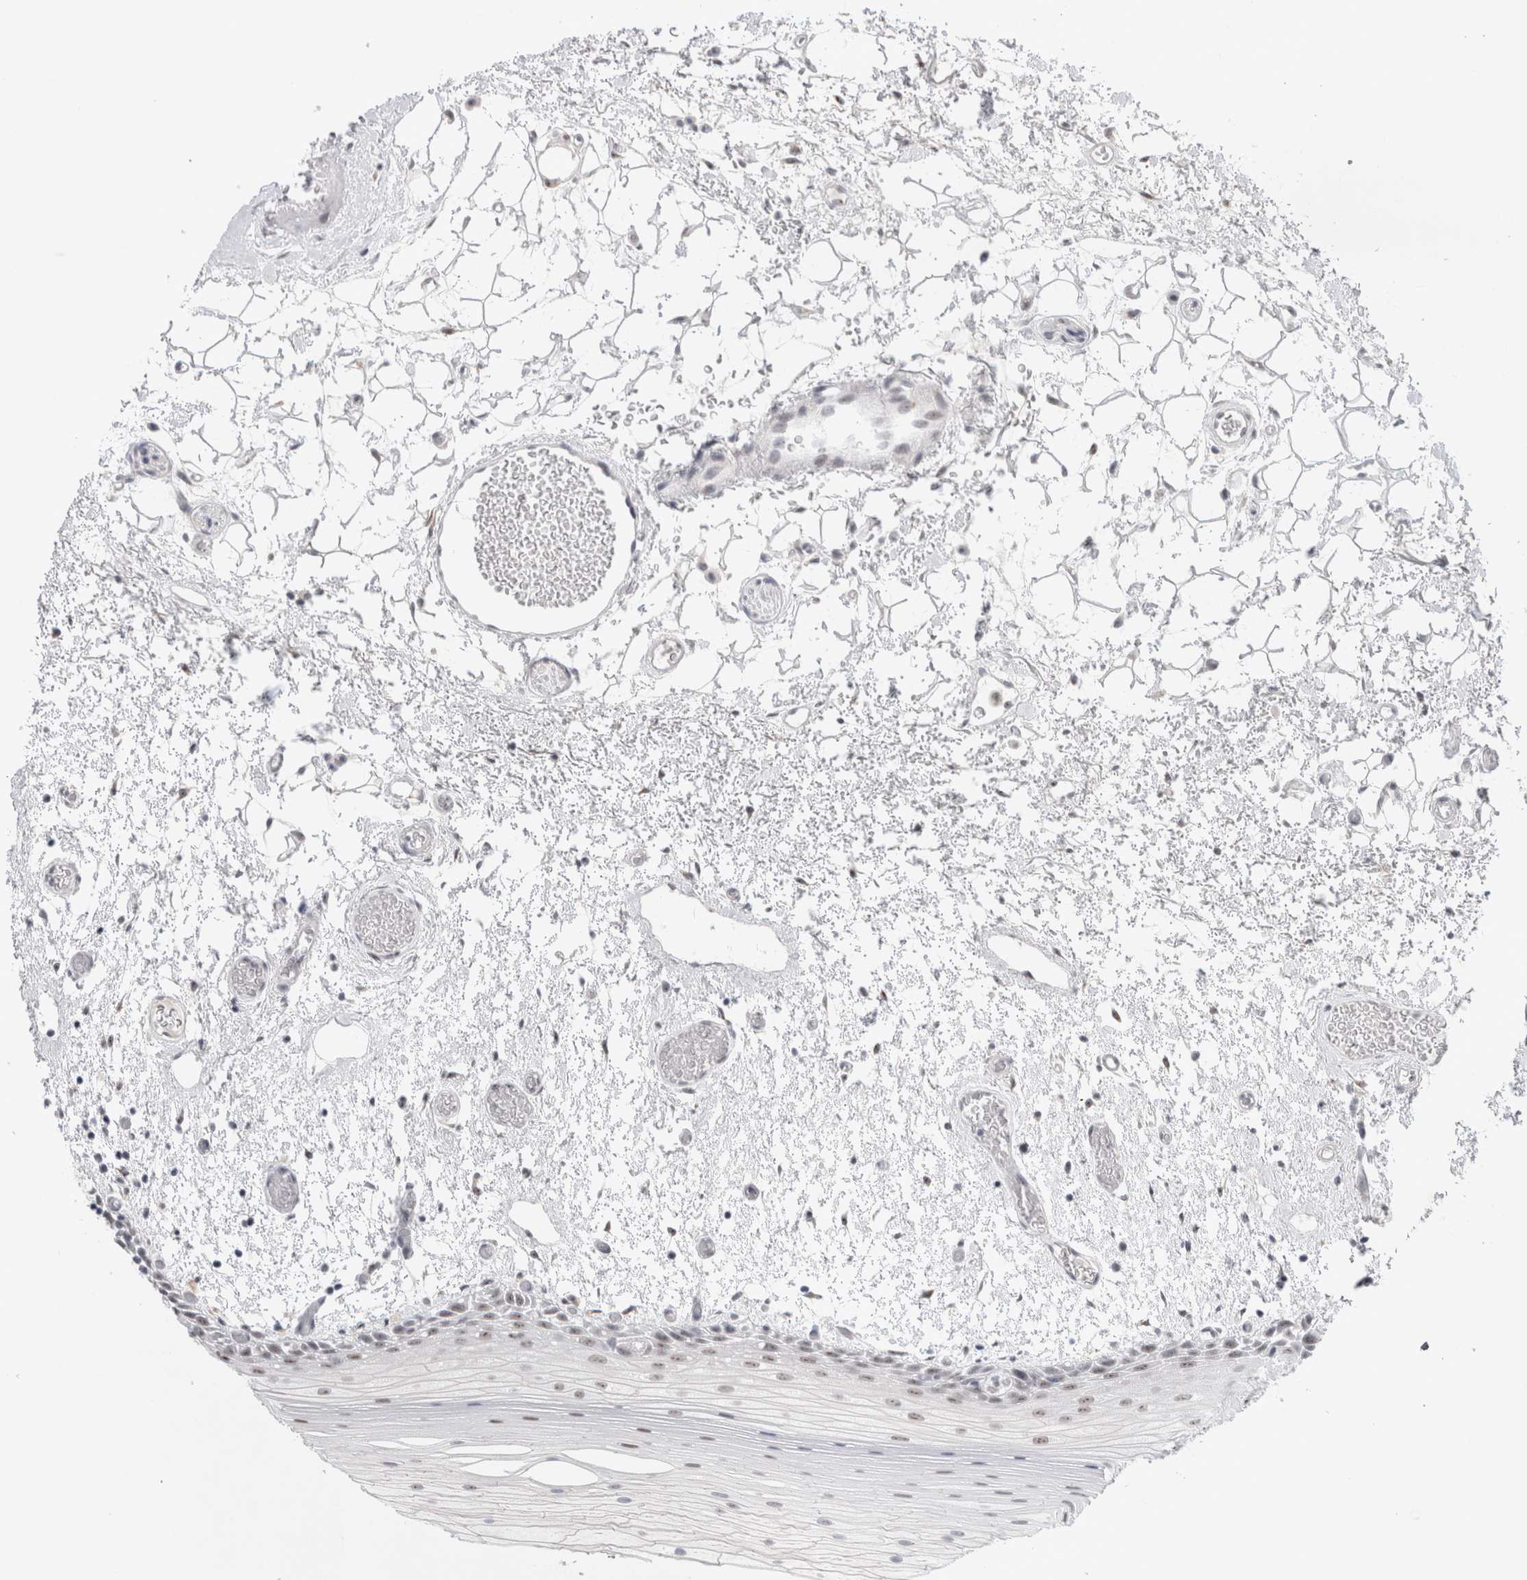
{"staining": {"intensity": "weak", "quantity": ">75%", "location": "nuclear"}, "tissue": "oral mucosa", "cell_type": "Squamous epithelial cells", "image_type": "normal", "snomed": [{"axis": "morphology", "description": "Normal tissue, NOS"}, {"axis": "topography", "description": "Oral tissue"}], "caption": "High-magnification brightfield microscopy of benign oral mucosa stained with DAB (brown) and counterstained with hematoxylin (blue). squamous epithelial cells exhibit weak nuclear staining is seen in approximately>75% of cells. (DAB IHC, brown staining for protein, blue staining for nuclei).", "gene": "CERS5", "patient": {"sex": "male", "age": 52}}